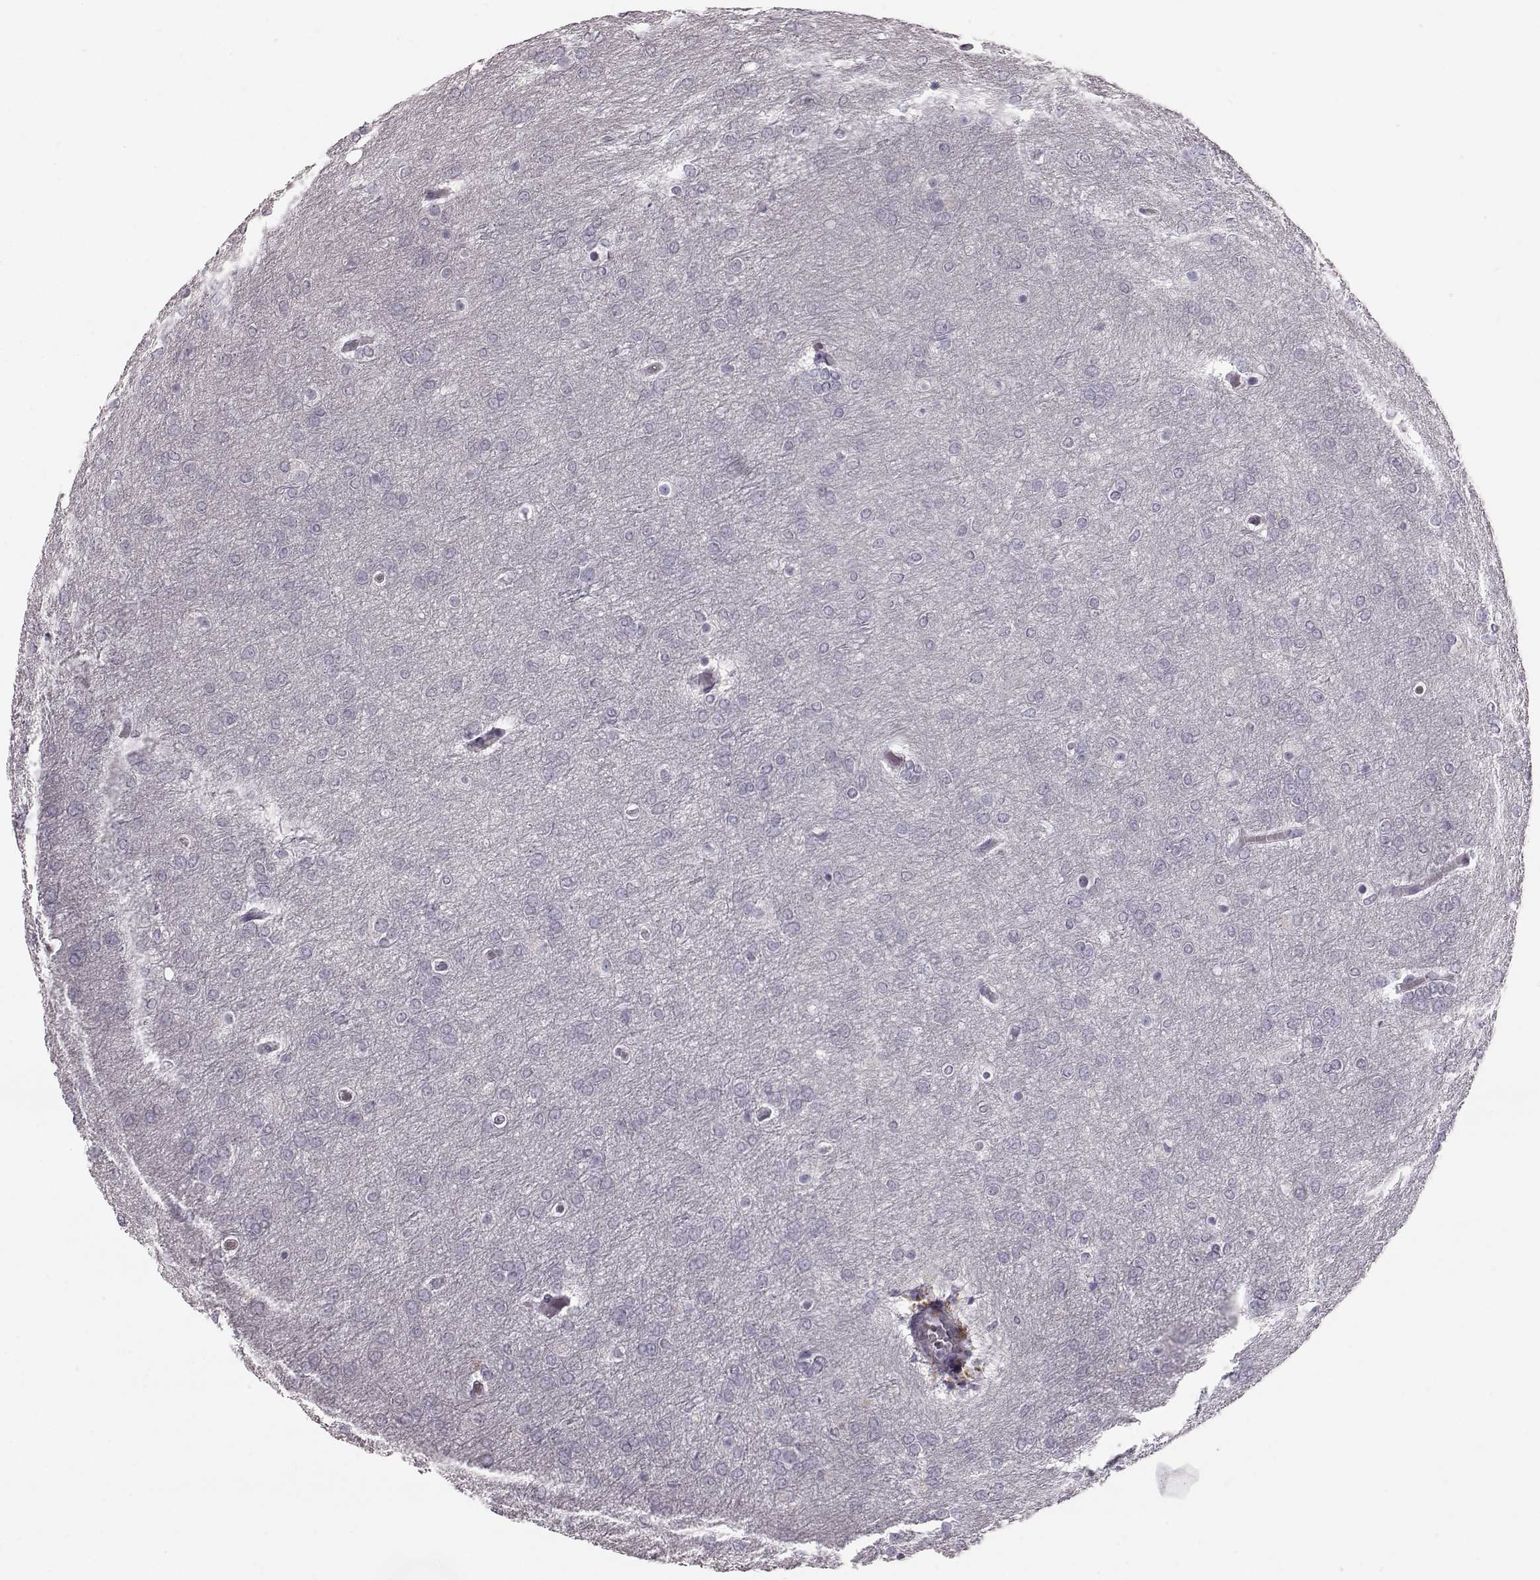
{"staining": {"intensity": "negative", "quantity": "none", "location": "none"}, "tissue": "glioma", "cell_type": "Tumor cells", "image_type": "cancer", "snomed": [{"axis": "morphology", "description": "Glioma, malignant, High grade"}, {"axis": "topography", "description": "Brain"}], "caption": "Histopathology image shows no significant protein positivity in tumor cells of glioma.", "gene": "ZNF433", "patient": {"sex": "female", "age": 61}}